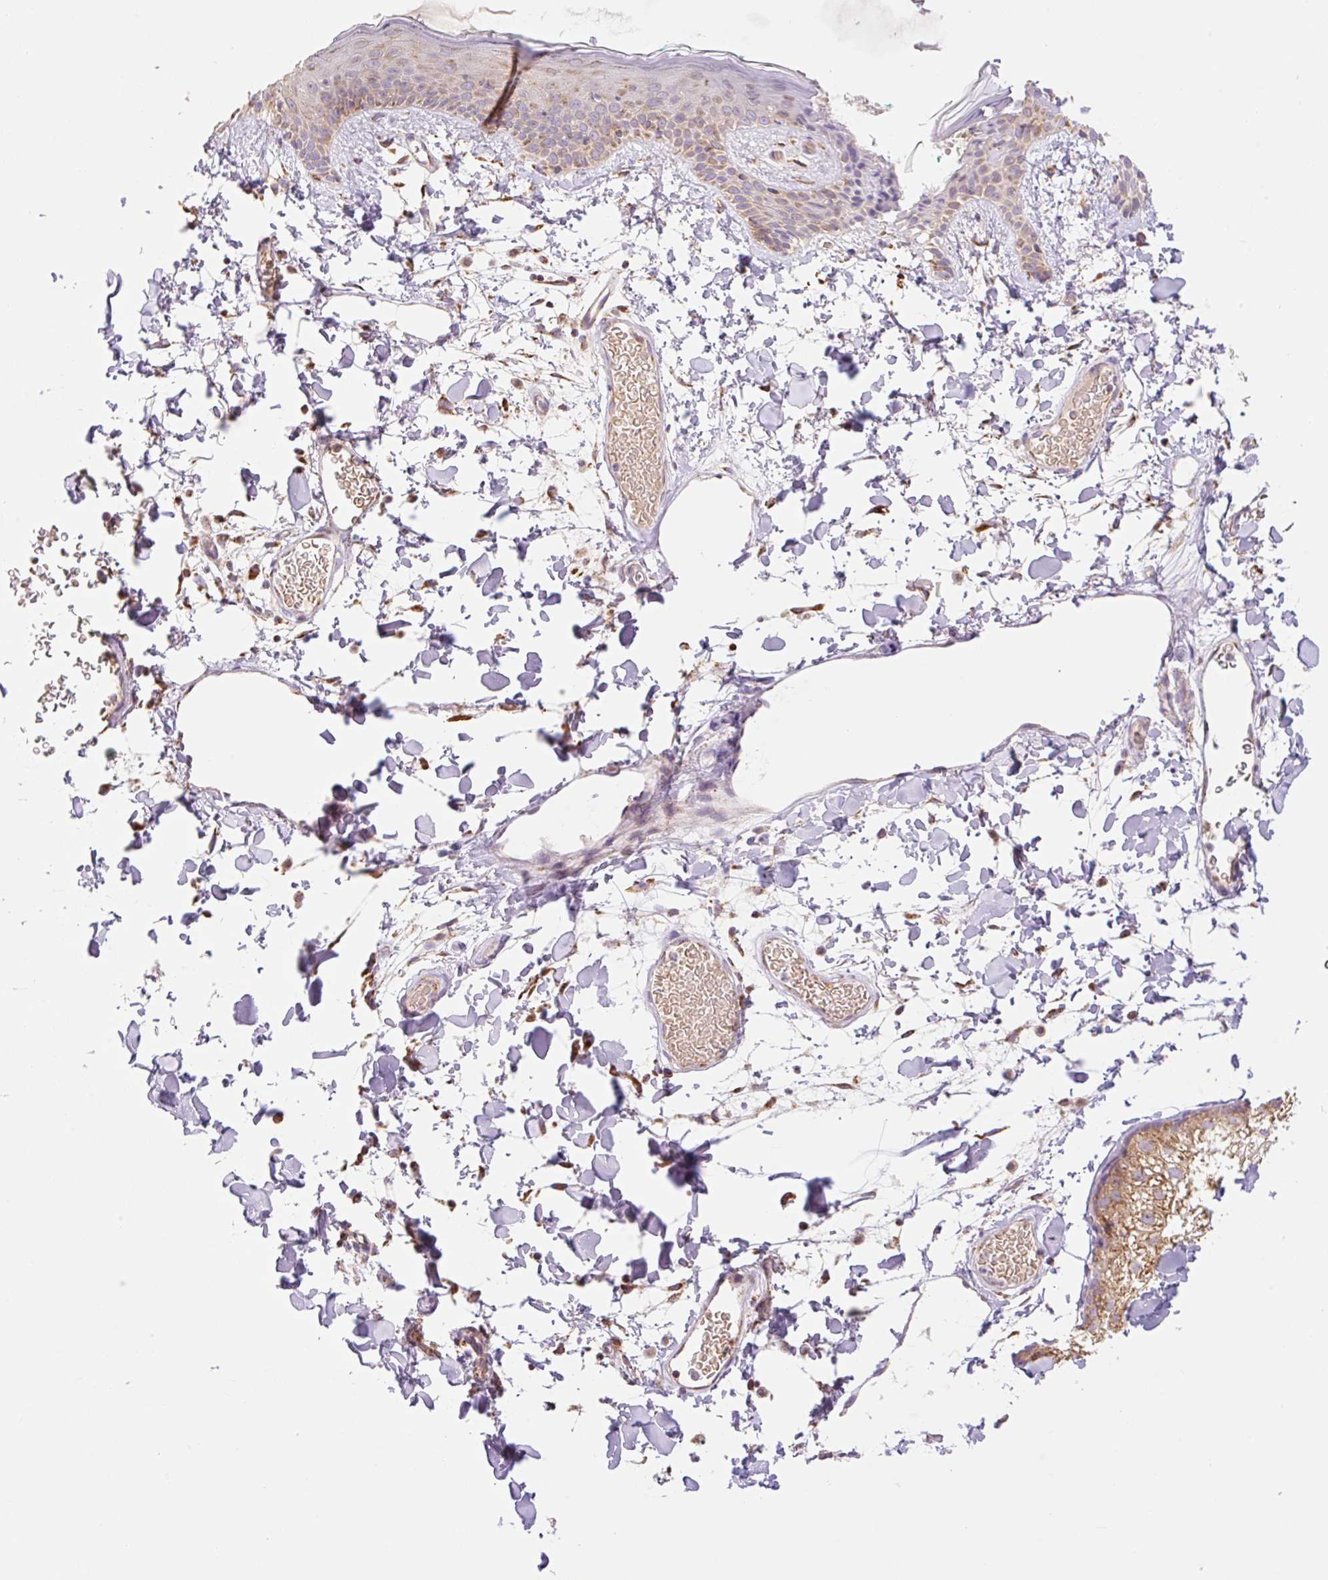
{"staining": {"intensity": "moderate", "quantity": ">75%", "location": "cytoplasmic/membranous"}, "tissue": "skin", "cell_type": "Fibroblasts", "image_type": "normal", "snomed": [{"axis": "morphology", "description": "Normal tissue, NOS"}, {"axis": "topography", "description": "Skin"}], "caption": "DAB immunohistochemical staining of normal skin displays moderate cytoplasmic/membranous protein positivity in about >75% of fibroblasts.", "gene": "GOSR2", "patient": {"sex": "male", "age": 79}}